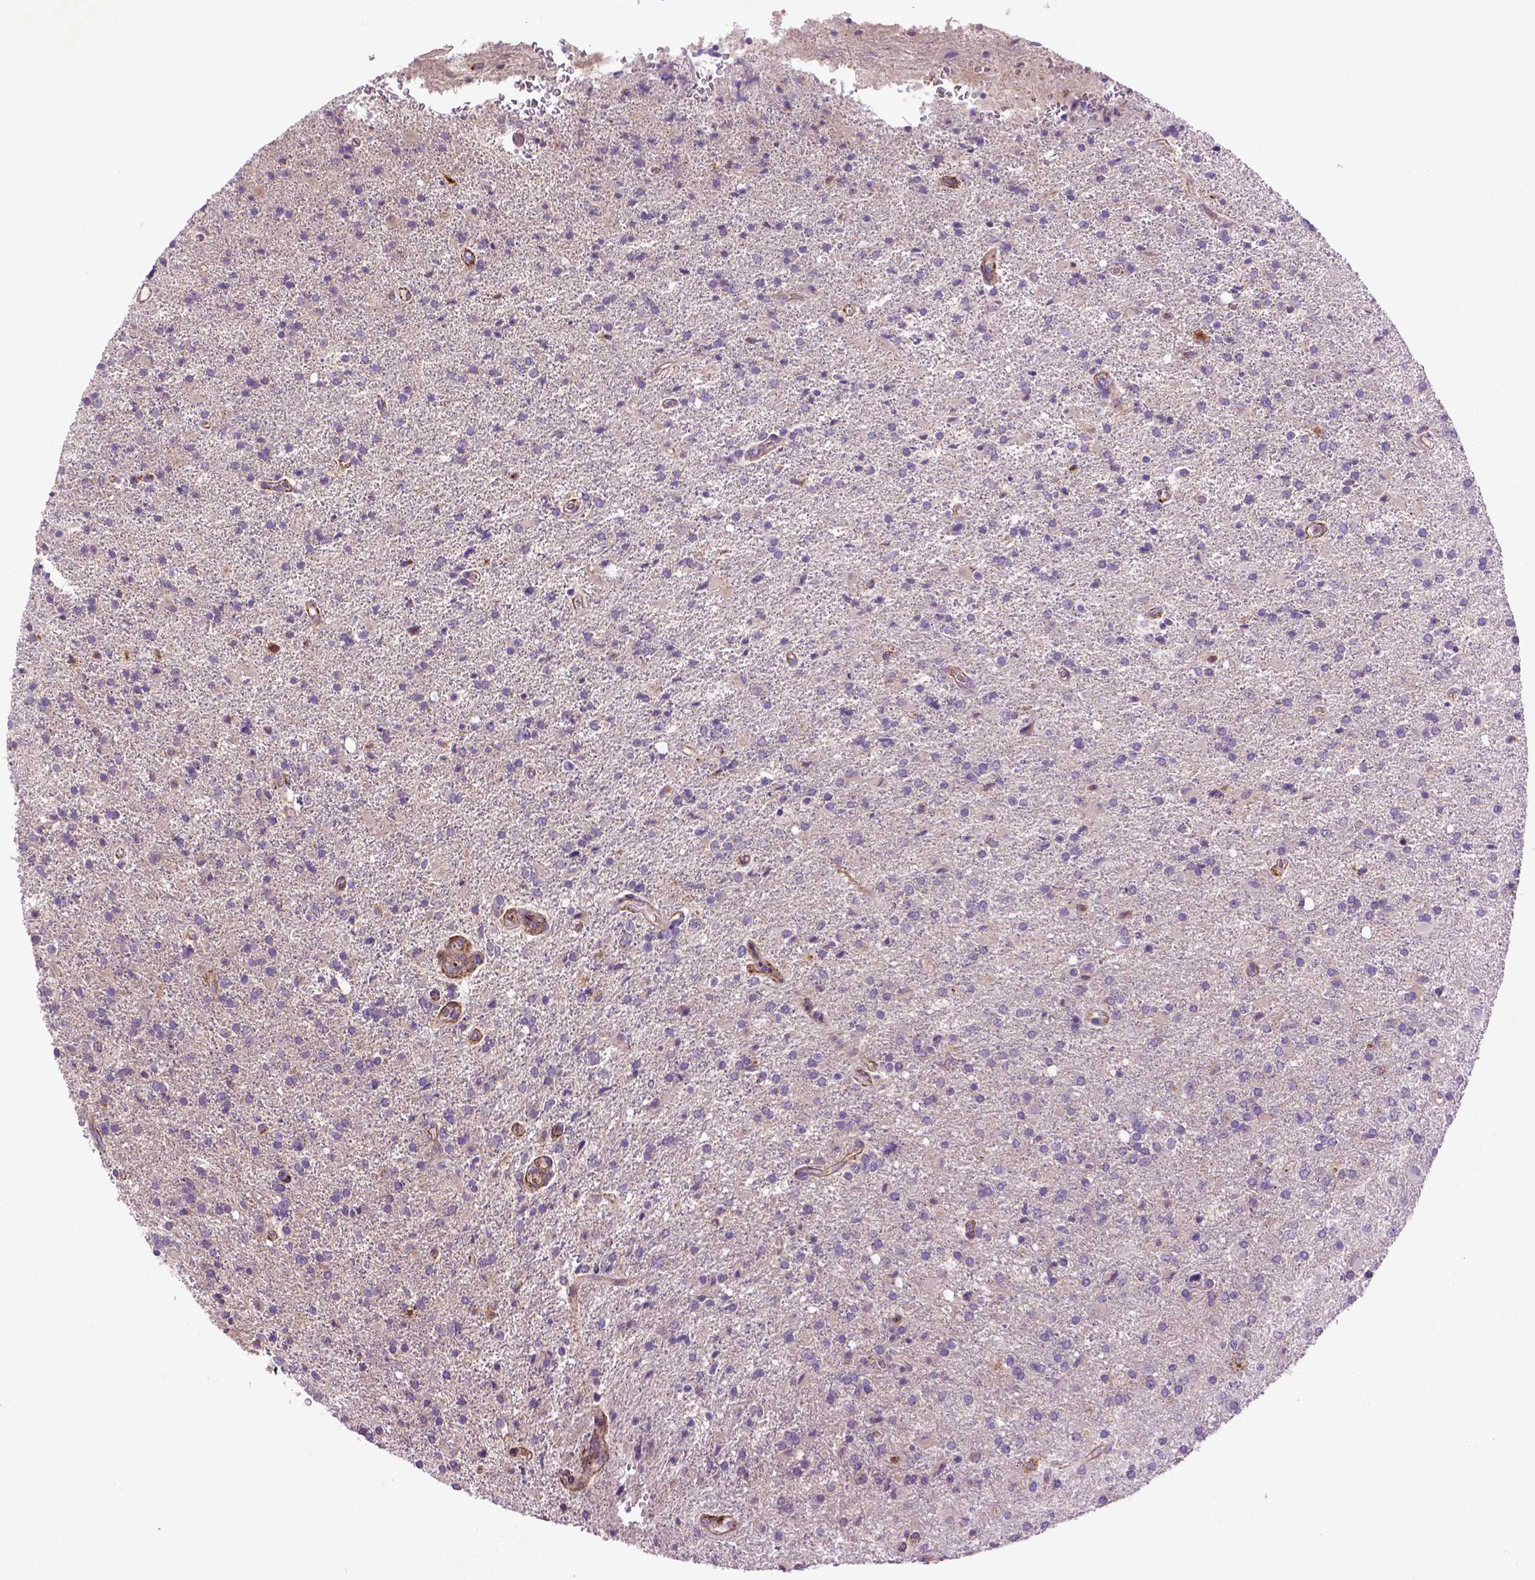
{"staining": {"intensity": "negative", "quantity": "none", "location": "none"}, "tissue": "glioma", "cell_type": "Tumor cells", "image_type": "cancer", "snomed": [{"axis": "morphology", "description": "Glioma, malignant, High grade"}, {"axis": "topography", "description": "Cerebral cortex"}], "caption": "This is an immunohistochemistry (IHC) photomicrograph of glioma. There is no staining in tumor cells.", "gene": "CCER2", "patient": {"sex": "male", "age": 70}}